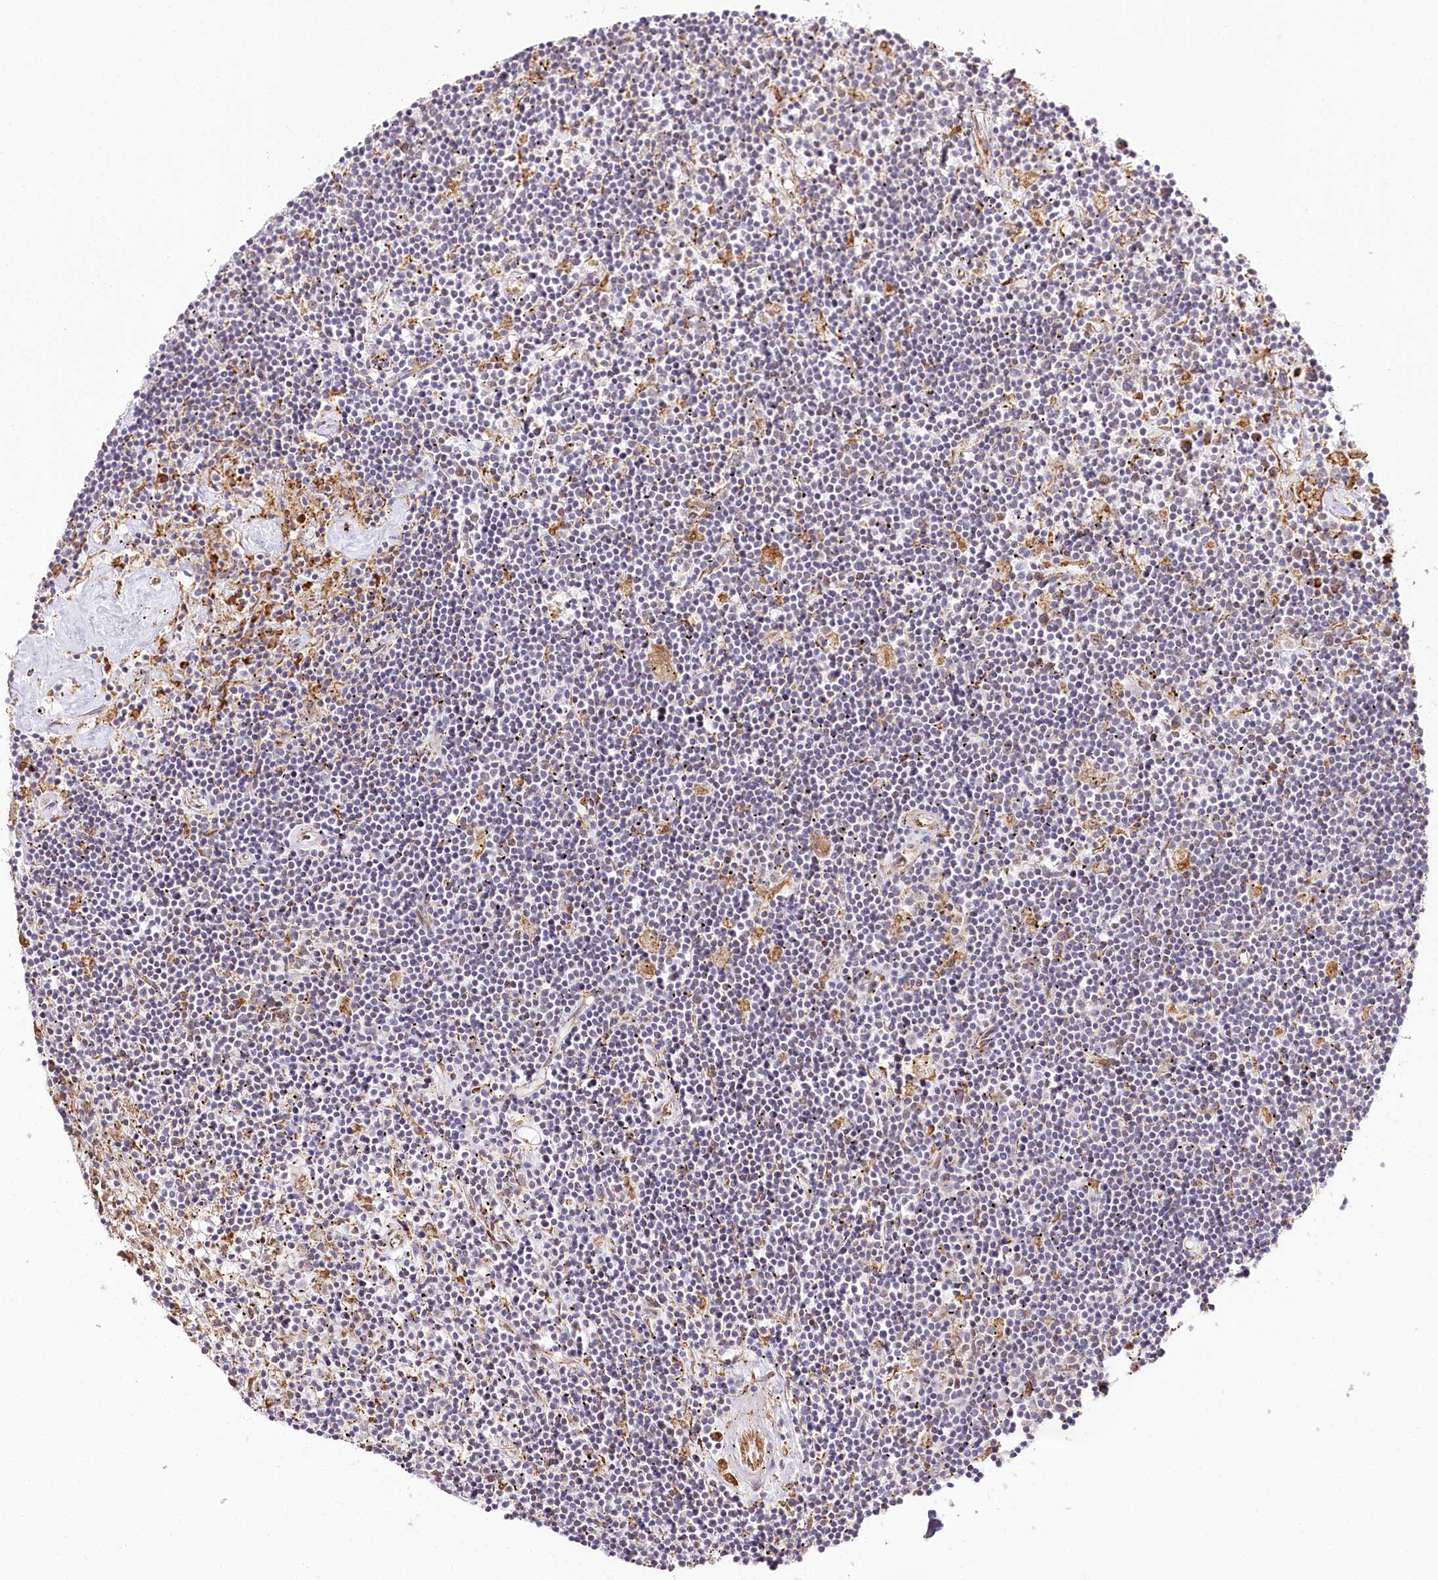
{"staining": {"intensity": "negative", "quantity": "none", "location": "none"}, "tissue": "lymphoma", "cell_type": "Tumor cells", "image_type": "cancer", "snomed": [{"axis": "morphology", "description": "Malignant lymphoma, non-Hodgkin's type, Low grade"}, {"axis": "topography", "description": "Spleen"}], "caption": "The image demonstrates no staining of tumor cells in lymphoma. (Stains: DAB (3,3'-diaminobenzidine) immunohistochemistry with hematoxylin counter stain, Microscopy: brightfield microscopy at high magnification).", "gene": "CNPY2", "patient": {"sex": "male", "age": 76}}